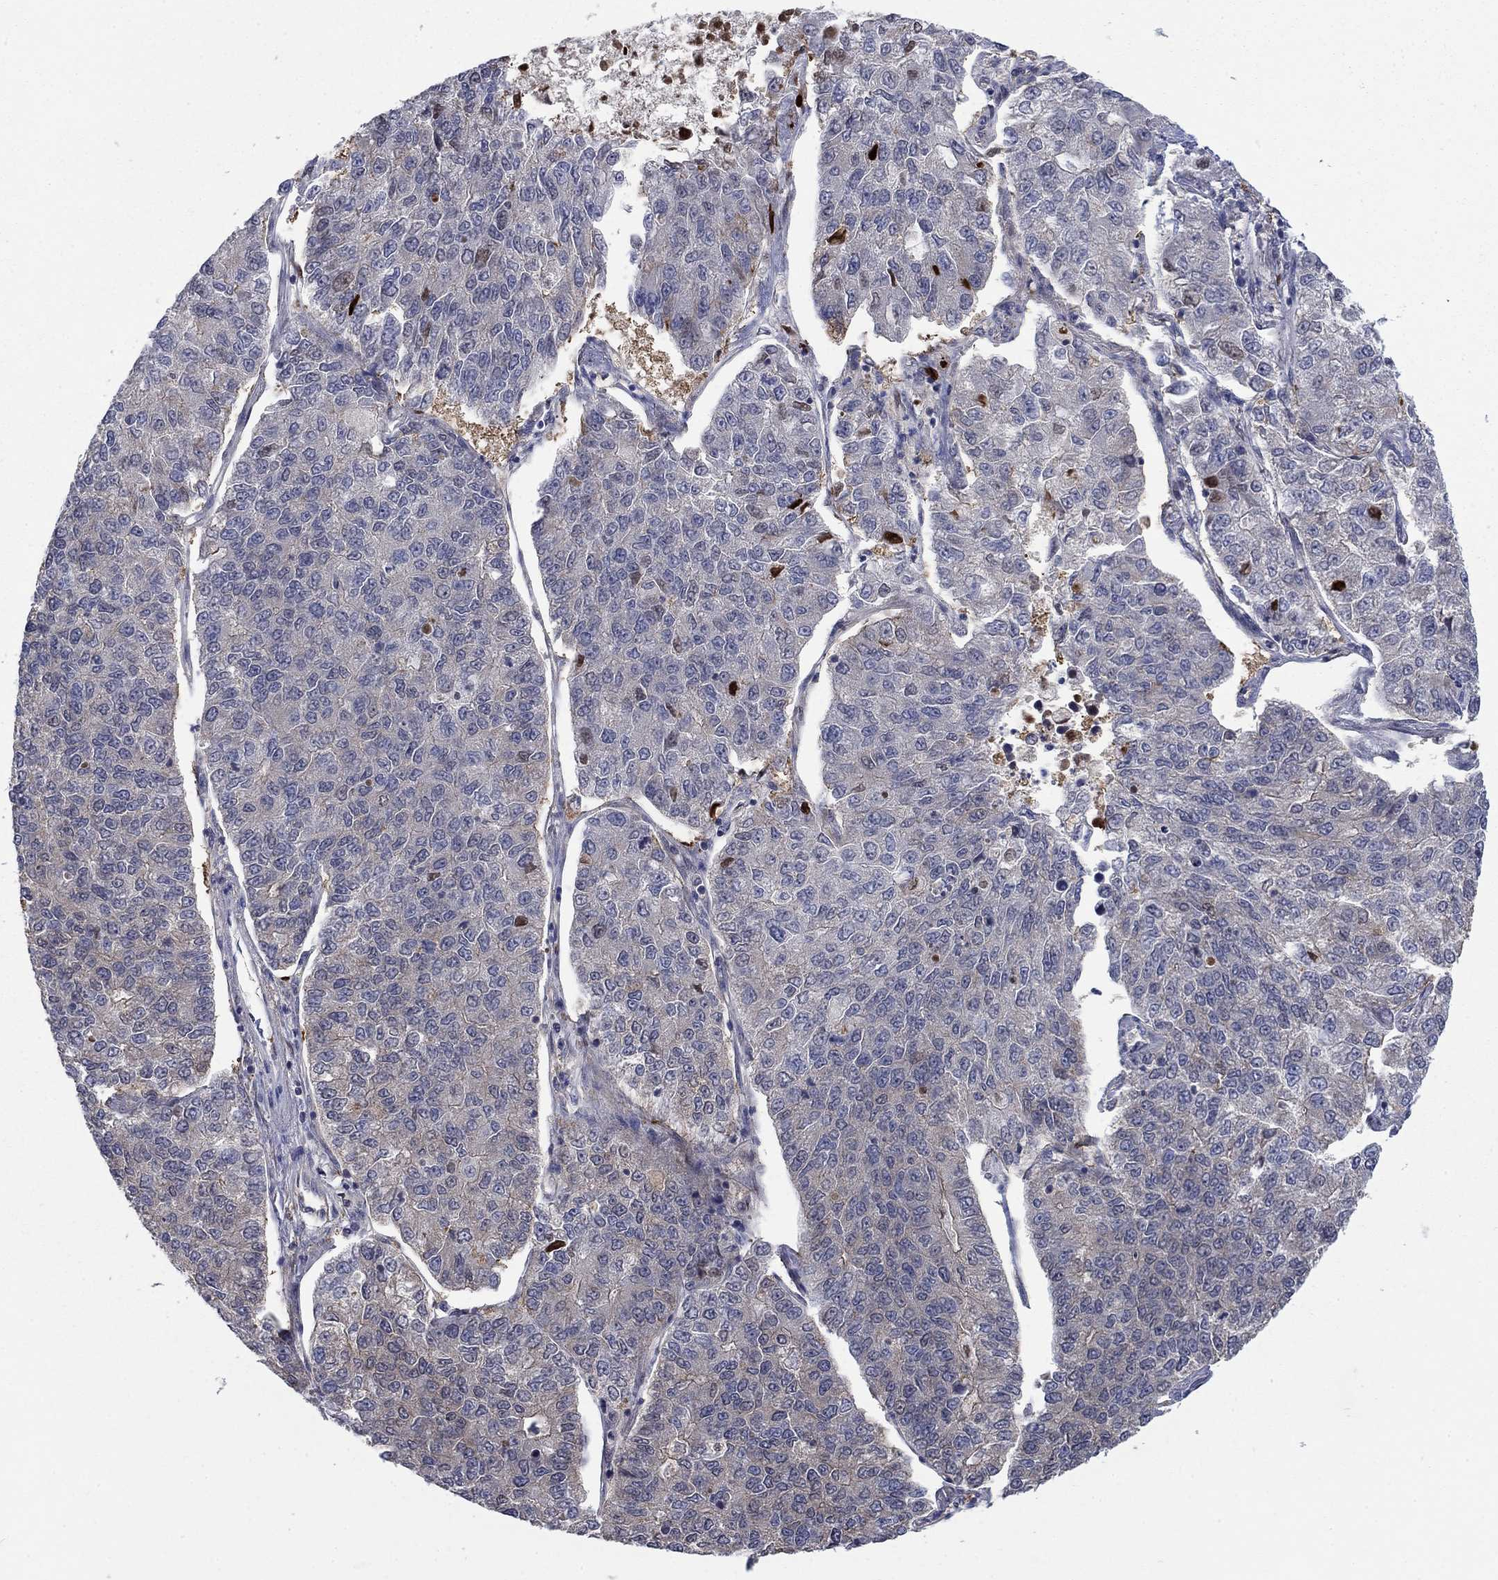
{"staining": {"intensity": "negative", "quantity": "none", "location": "none"}, "tissue": "lung cancer", "cell_type": "Tumor cells", "image_type": "cancer", "snomed": [{"axis": "morphology", "description": "Adenocarcinoma, NOS"}, {"axis": "topography", "description": "Lung"}], "caption": "A high-resolution image shows IHC staining of lung cancer, which displays no significant staining in tumor cells.", "gene": "PDZD2", "patient": {"sex": "male", "age": 49}}